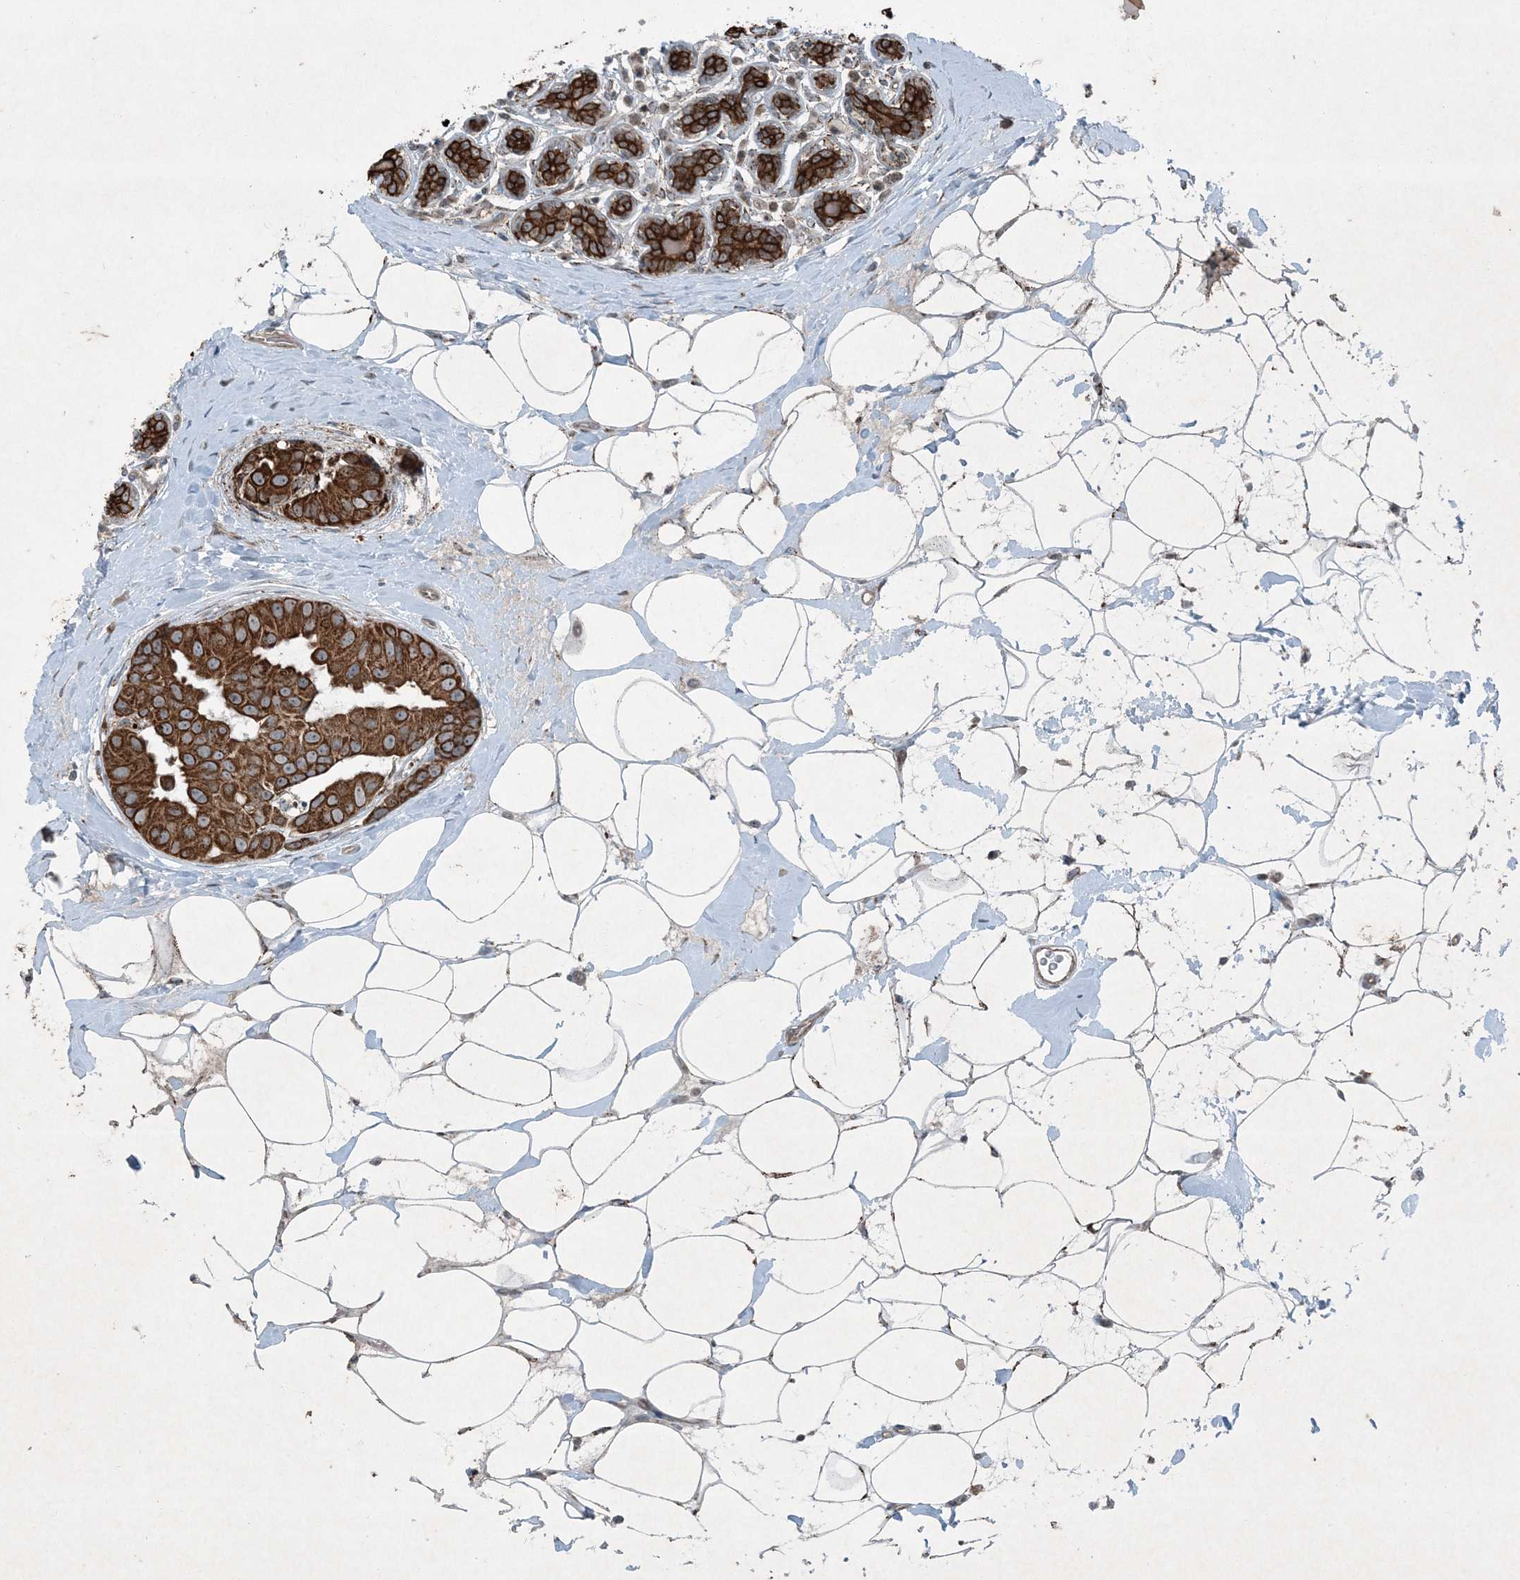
{"staining": {"intensity": "strong", "quantity": ">75%", "location": "cytoplasmic/membranous"}, "tissue": "breast cancer", "cell_type": "Tumor cells", "image_type": "cancer", "snomed": [{"axis": "morphology", "description": "Normal tissue, NOS"}, {"axis": "morphology", "description": "Duct carcinoma"}, {"axis": "topography", "description": "Breast"}], "caption": "High-magnification brightfield microscopy of breast infiltrating ductal carcinoma stained with DAB (3,3'-diaminobenzidine) (brown) and counterstained with hematoxylin (blue). tumor cells exhibit strong cytoplasmic/membranous positivity is present in about>75% of cells. (DAB (3,3'-diaminobenzidine) IHC, brown staining for protein, blue staining for nuclei).", "gene": "PC", "patient": {"sex": "female", "age": 39}}